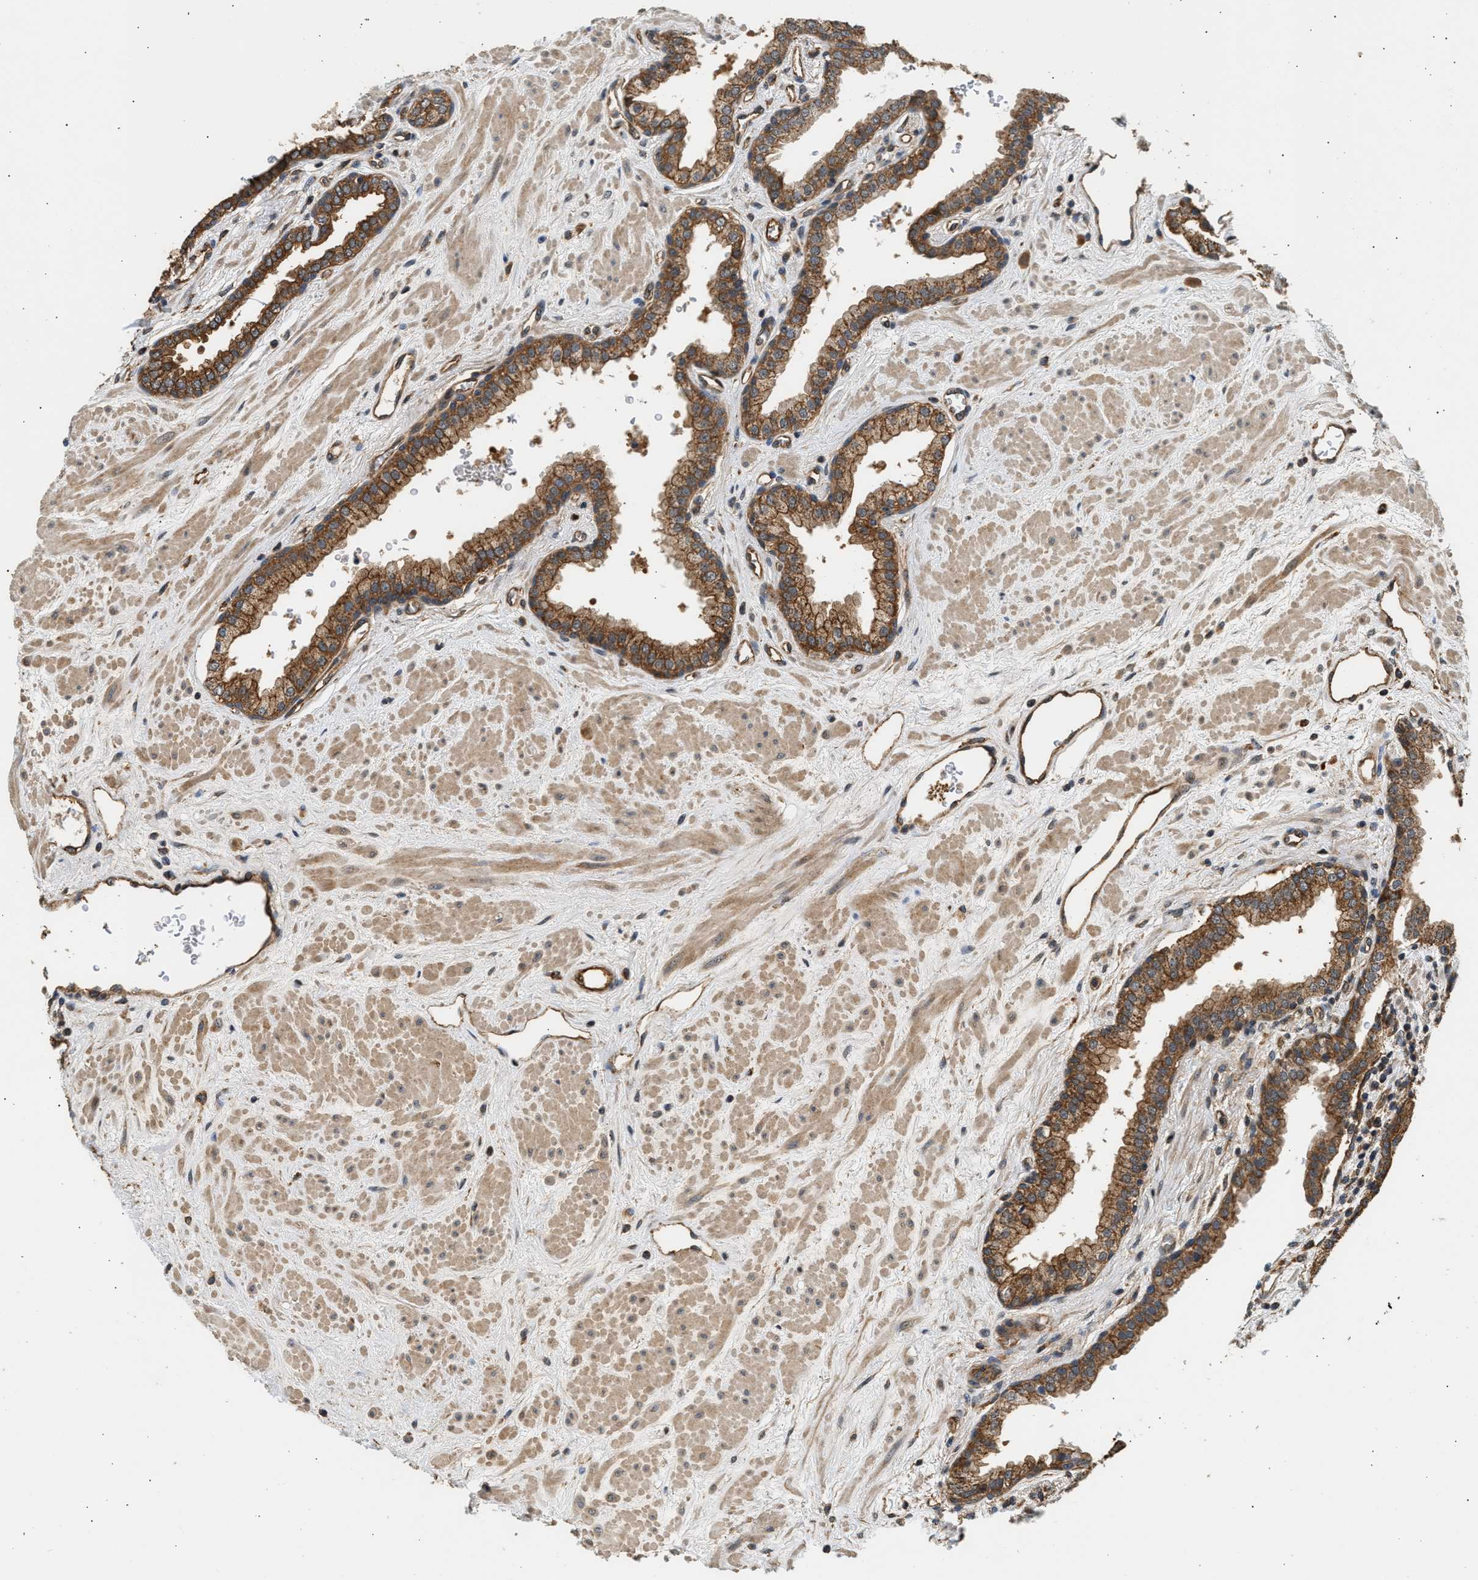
{"staining": {"intensity": "strong", "quantity": ">75%", "location": "cytoplasmic/membranous"}, "tissue": "prostate", "cell_type": "Glandular cells", "image_type": "normal", "snomed": [{"axis": "morphology", "description": "Normal tissue, NOS"}, {"axis": "topography", "description": "Prostate"}], "caption": "Brown immunohistochemical staining in unremarkable human prostate displays strong cytoplasmic/membranous staining in about >75% of glandular cells.", "gene": "DUSP14", "patient": {"sex": "male", "age": 51}}